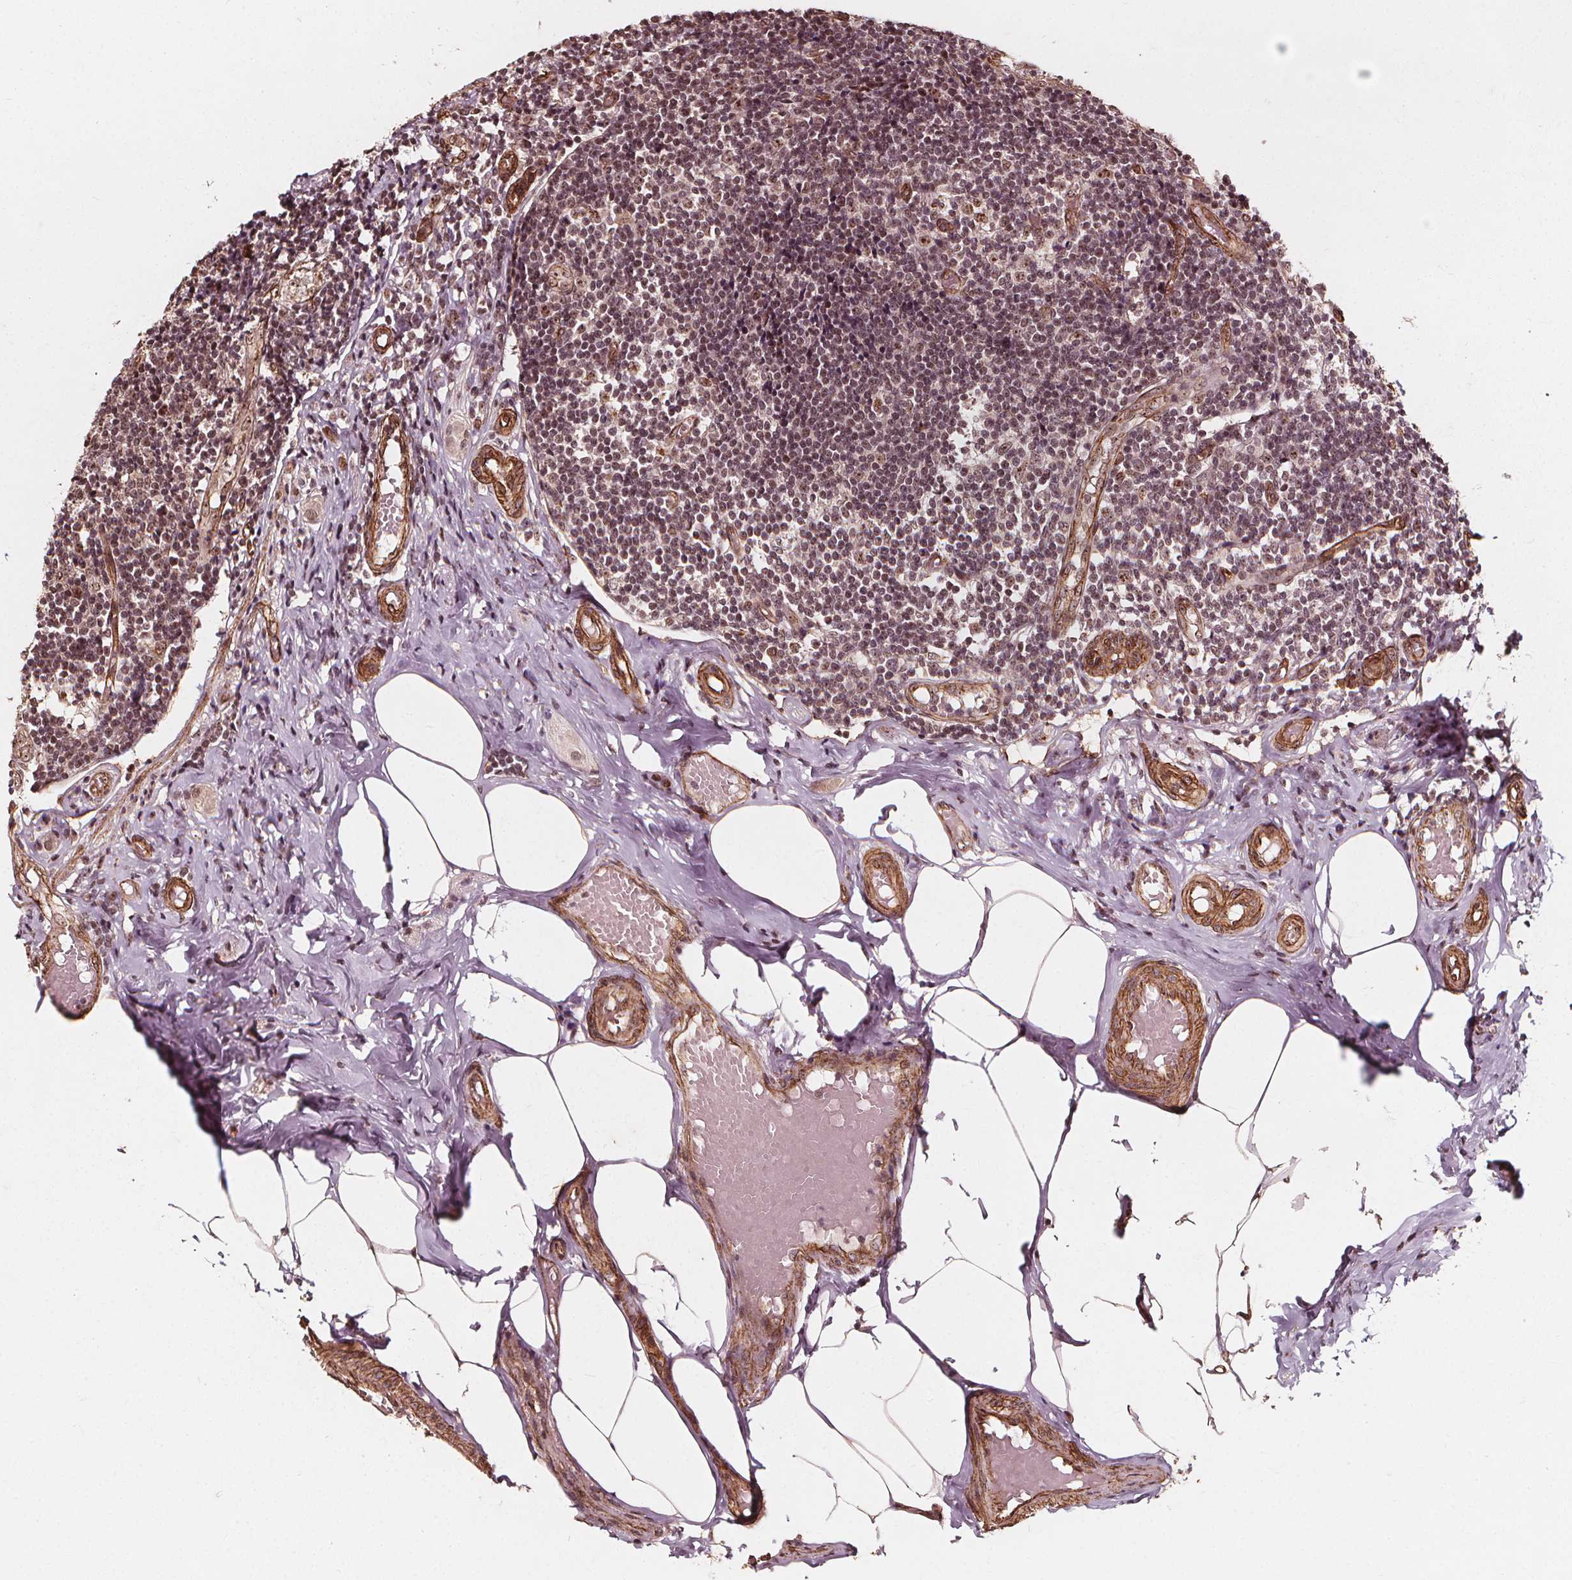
{"staining": {"intensity": "moderate", "quantity": ">75%", "location": "nuclear"}, "tissue": "appendix", "cell_type": "Glandular cells", "image_type": "normal", "snomed": [{"axis": "morphology", "description": "Normal tissue, NOS"}, {"axis": "topography", "description": "Appendix"}], "caption": "Protein expression by immunohistochemistry displays moderate nuclear positivity in about >75% of glandular cells in normal appendix. Nuclei are stained in blue.", "gene": "EXOSC9", "patient": {"sex": "female", "age": 32}}